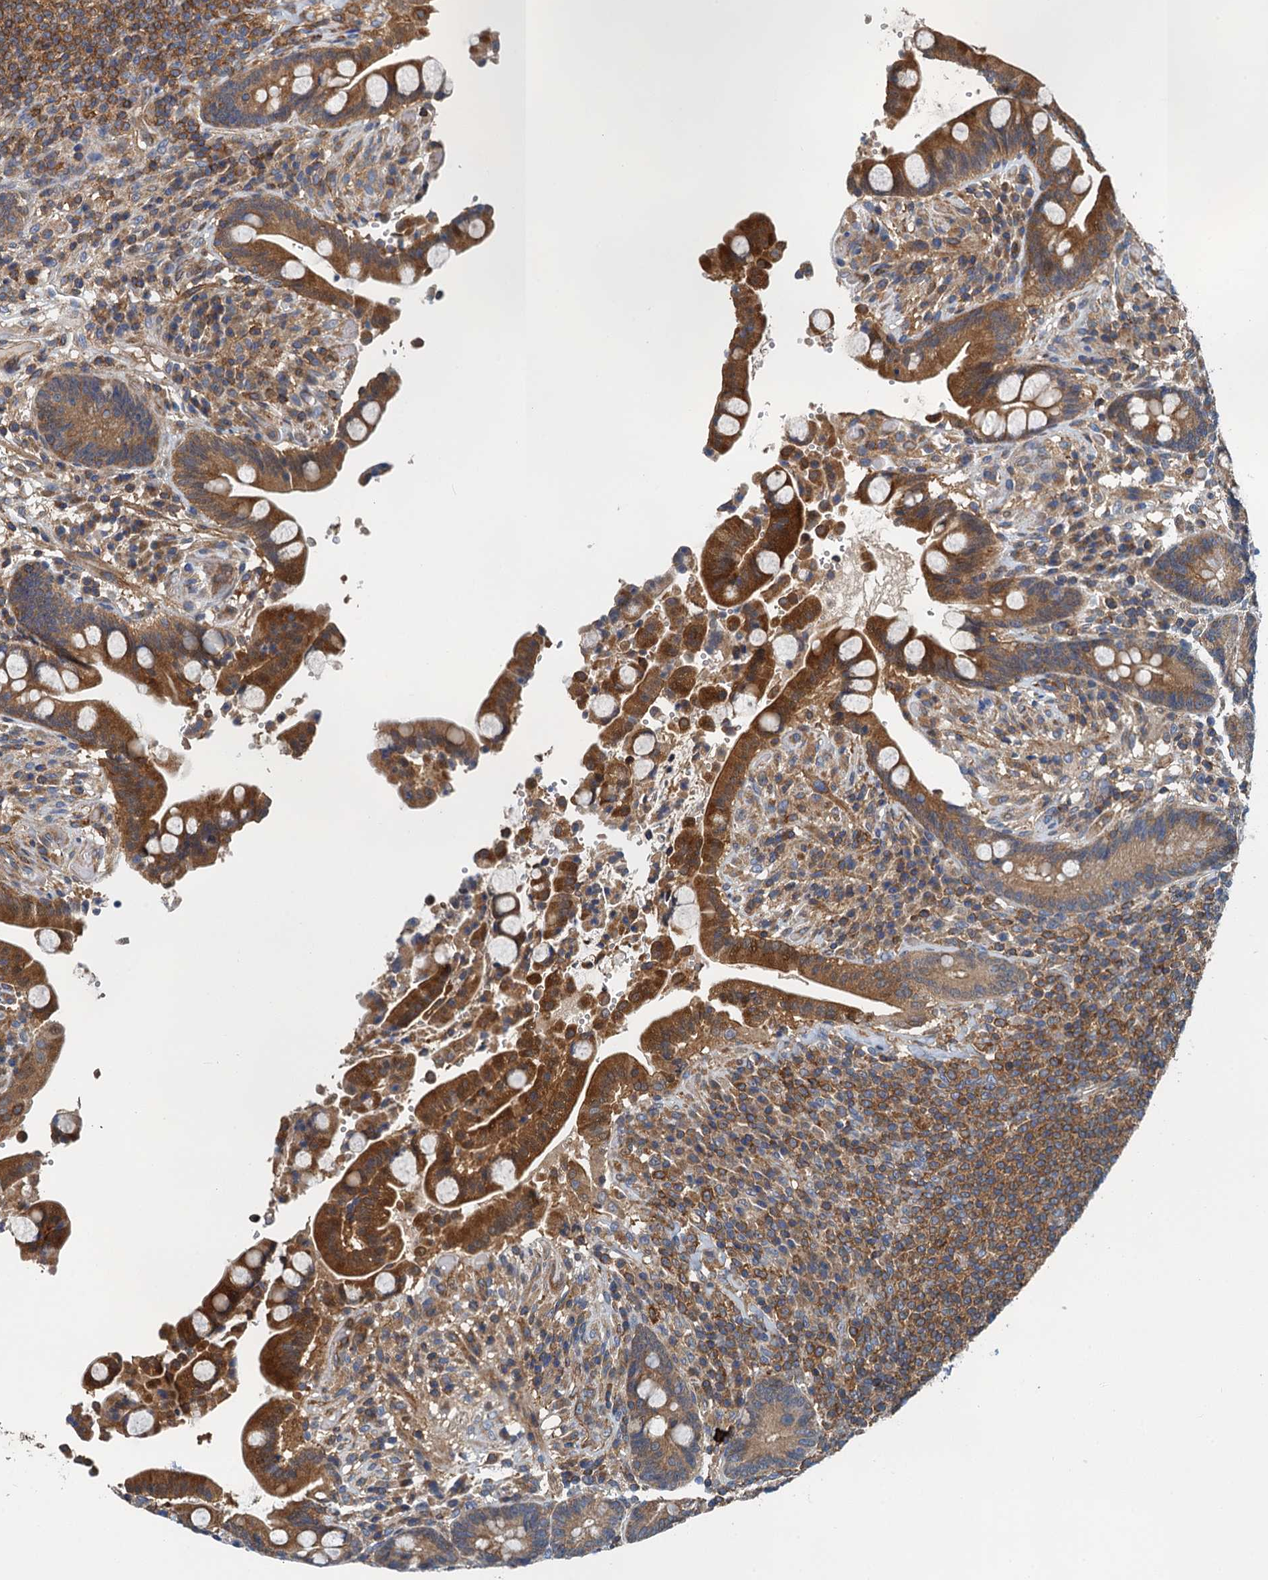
{"staining": {"intensity": "weak", "quantity": ">75%", "location": "cytoplasmic/membranous"}, "tissue": "colon", "cell_type": "Endothelial cells", "image_type": "normal", "snomed": [{"axis": "morphology", "description": "Normal tissue, NOS"}, {"axis": "topography", "description": "Colon"}], "caption": "The immunohistochemical stain highlights weak cytoplasmic/membranous expression in endothelial cells of benign colon. (Brightfield microscopy of DAB IHC at high magnification).", "gene": "PPP1R14D", "patient": {"sex": "male", "age": 73}}